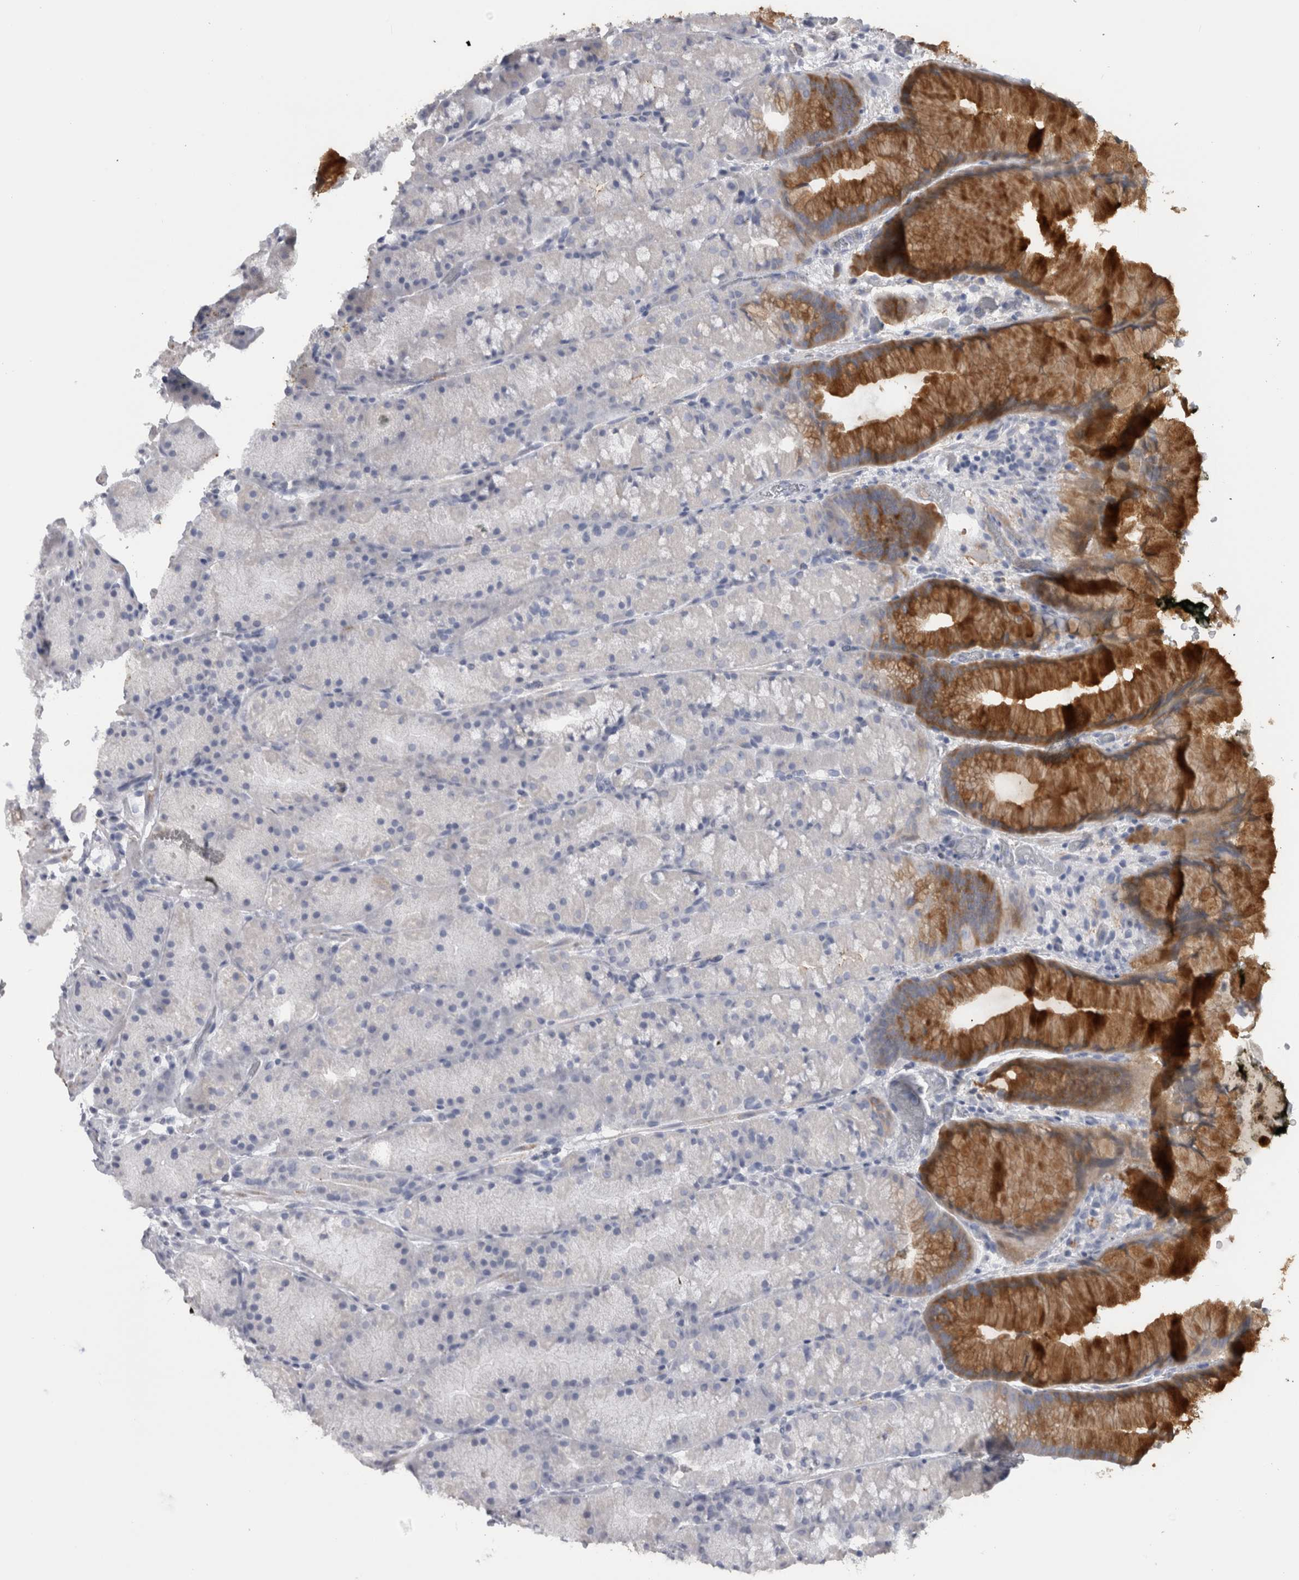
{"staining": {"intensity": "strong", "quantity": "25%-75%", "location": "cytoplasmic/membranous"}, "tissue": "stomach", "cell_type": "Glandular cells", "image_type": "normal", "snomed": [{"axis": "morphology", "description": "Normal tissue, NOS"}, {"axis": "topography", "description": "Stomach, upper"}, {"axis": "topography", "description": "Stomach"}], "caption": "IHC staining of unremarkable stomach, which demonstrates high levels of strong cytoplasmic/membranous positivity in about 25%-75% of glandular cells indicating strong cytoplasmic/membranous protein positivity. The staining was performed using DAB (brown) for protein detection and nuclei were counterstained in hematoxylin (blue).", "gene": "MSMB", "patient": {"sex": "male", "age": 48}}